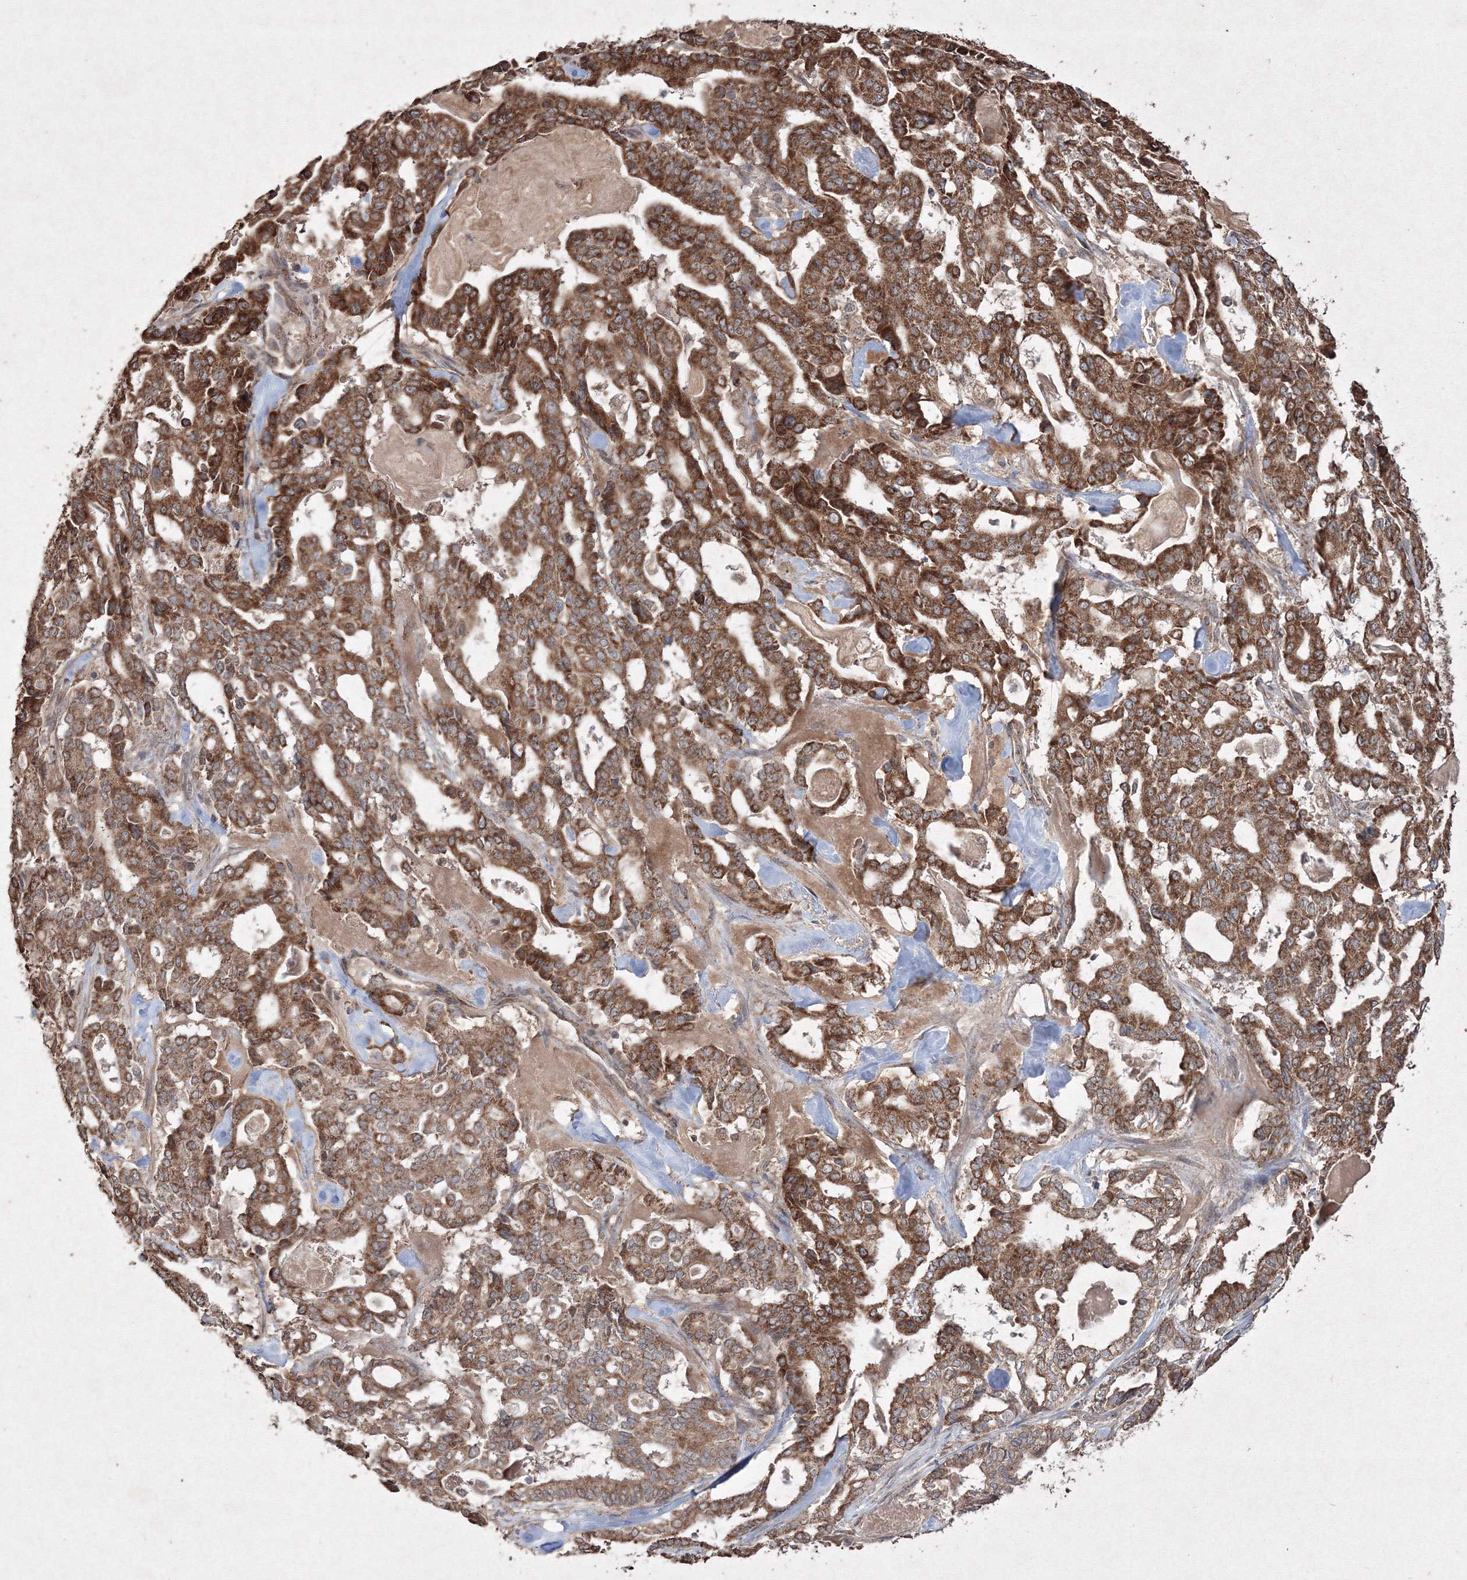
{"staining": {"intensity": "strong", "quantity": ">75%", "location": "cytoplasmic/membranous"}, "tissue": "pancreatic cancer", "cell_type": "Tumor cells", "image_type": "cancer", "snomed": [{"axis": "morphology", "description": "Adenocarcinoma, NOS"}, {"axis": "topography", "description": "Pancreas"}], "caption": "Pancreatic cancer (adenocarcinoma) stained with a protein marker reveals strong staining in tumor cells.", "gene": "GRSF1", "patient": {"sex": "male", "age": 63}}